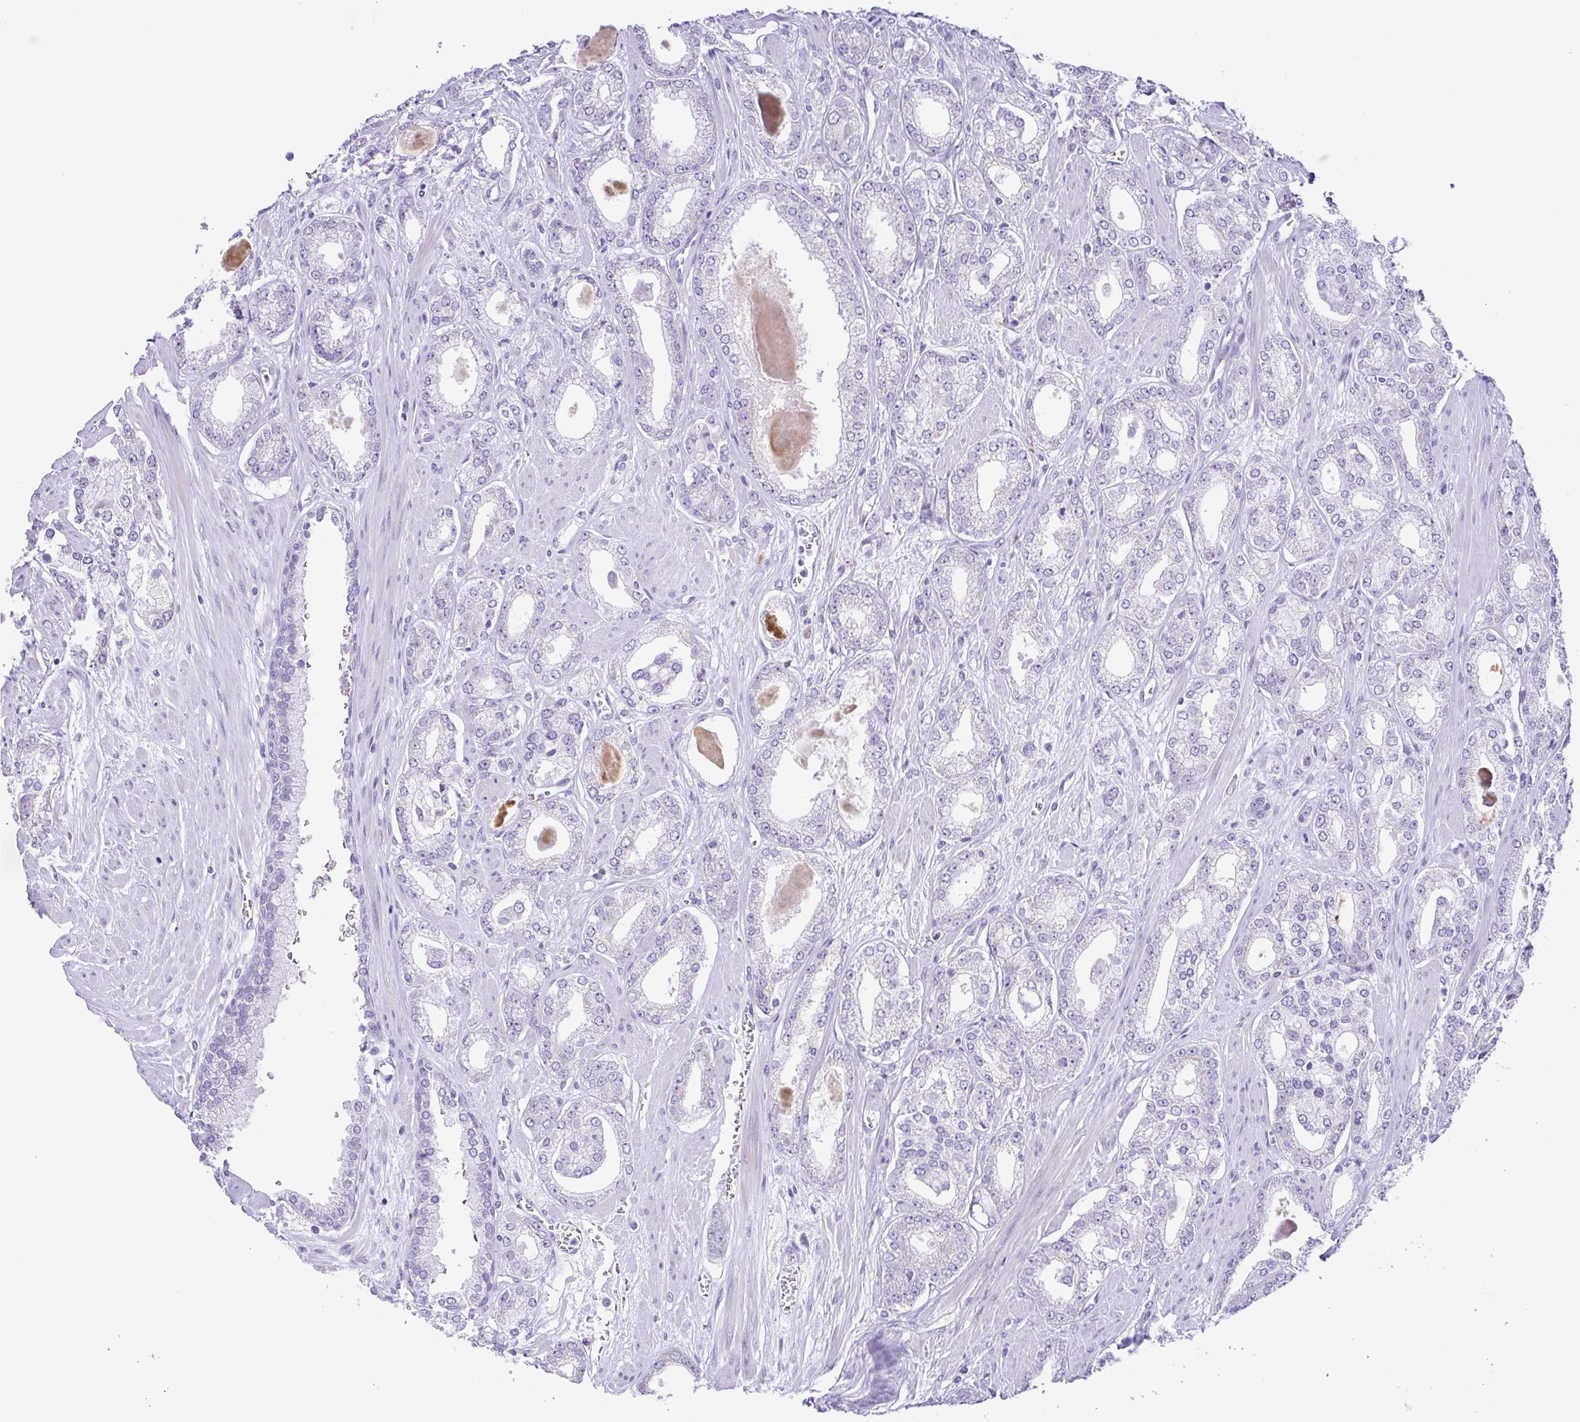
{"staining": {"intensity": "negative", "quantity": "none", "location": "none"}, "tissue": "prostate cancer", "cell_type": "Tumor cells", "image_type": "cancer", "snomed": [{"axis": "morphology", "description": "Adenocarcinoma, High grade"}, {"axis": "topography", "description": "Prostate"}], "caption": "Tumor cells are negative for protein expression in human prostate cancer (adenocarcinoma (high-grade)).", "gene": "CD72", "patient": {"sex": "male", "age": 64}}